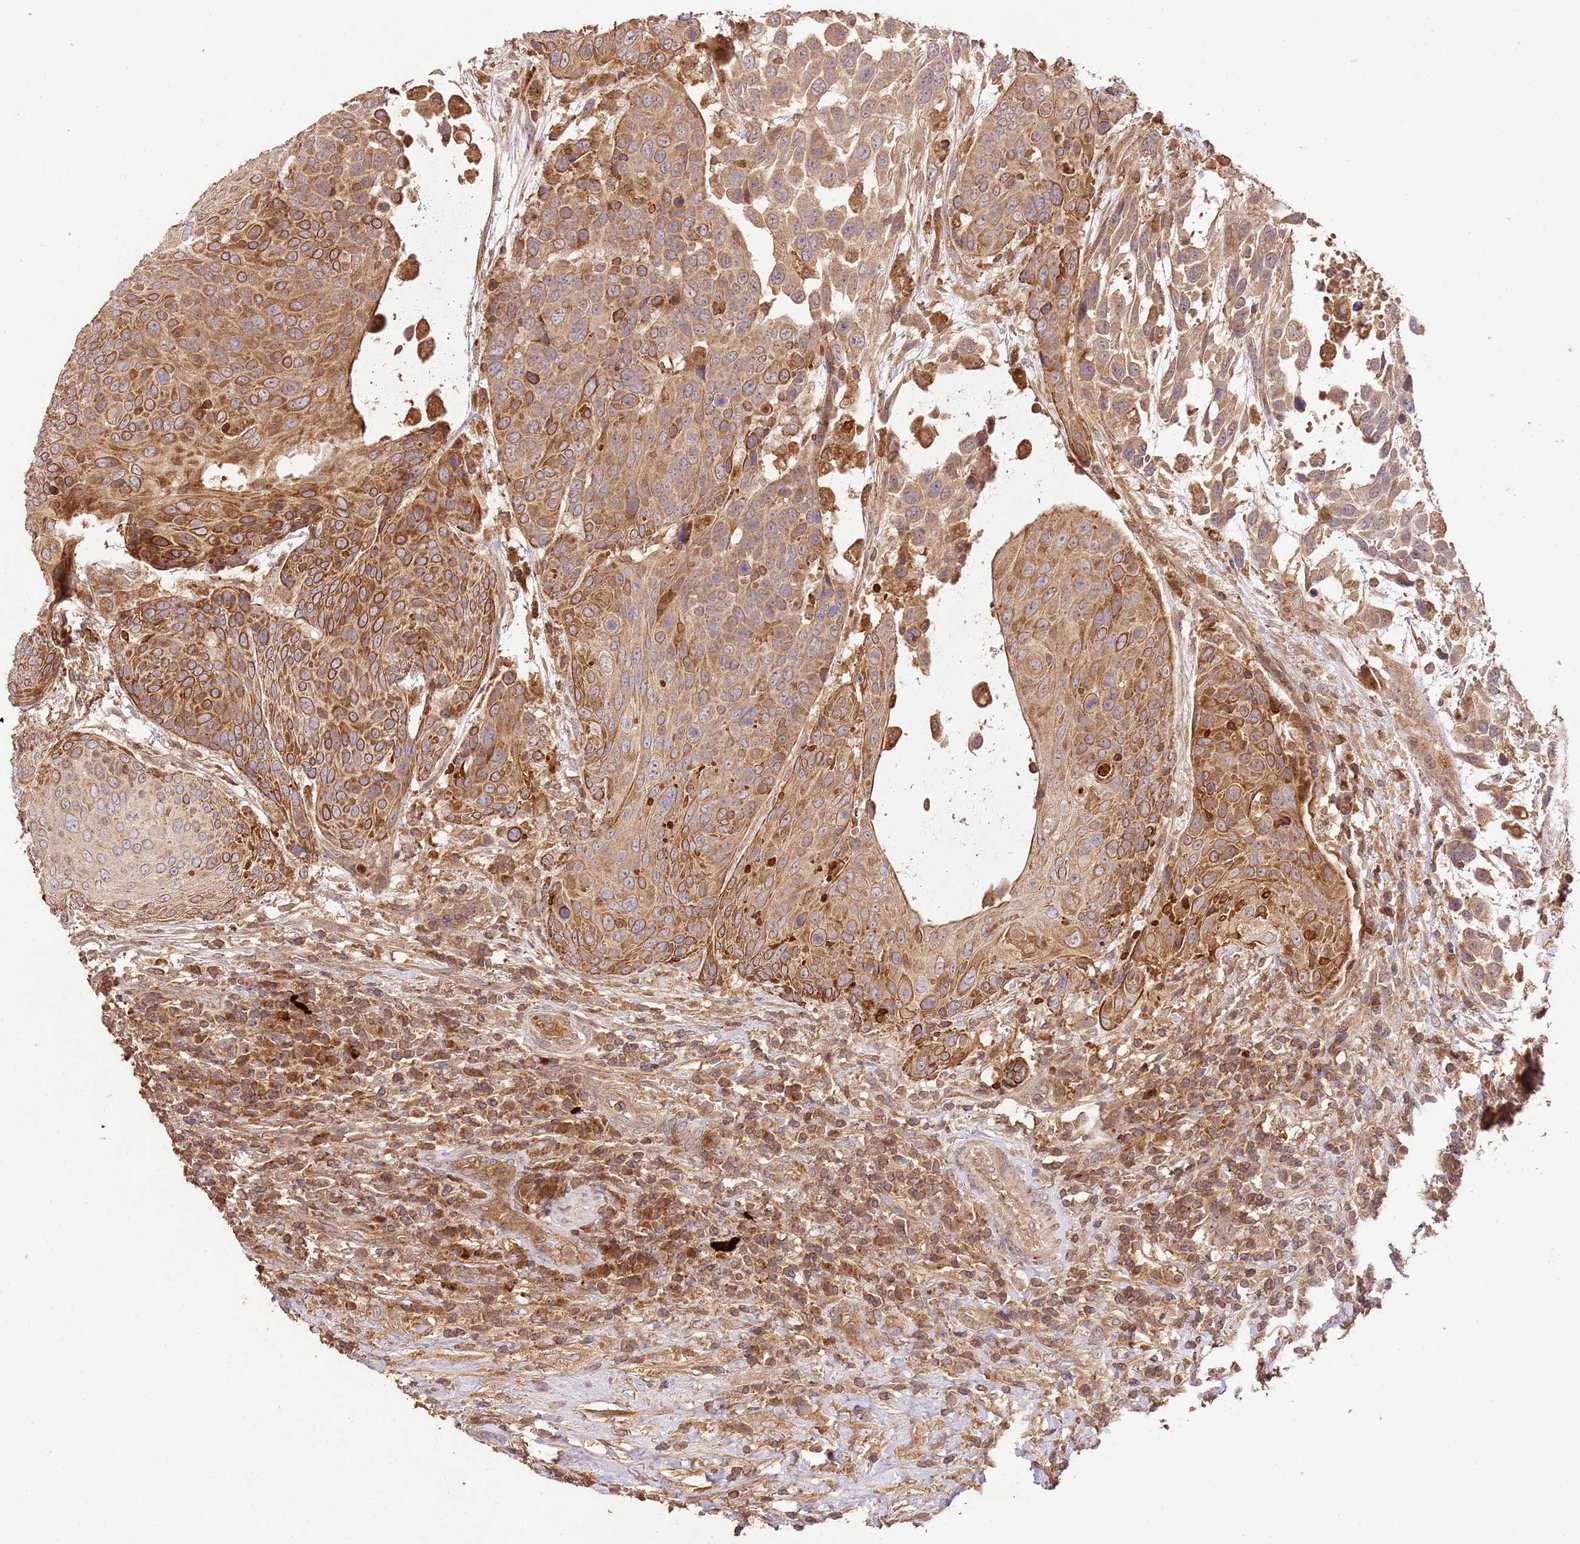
{"staining": {"intensity": "moderate", "quantity": ">75%", "location": "cytoplasmic/membranous"}, "tissue": "urothelial cancer", "cell_type": "Tumor cells", "image_type": "cancer", "snomed": [{"axis": "morphology", "description": "Urothelial carcinoma, High grade"}, {"axis": "topography", "description": "Urinary bladder"}], "caption": "Immunohistochemical staining of urothelial carcinoma (high-grade) shows medium levels of moderate cytoplasmic/membranous positivity in approximately >75% of tumor cells.", "gene": "LRRC28", "patient": {"sex": "female", "age": 70}}